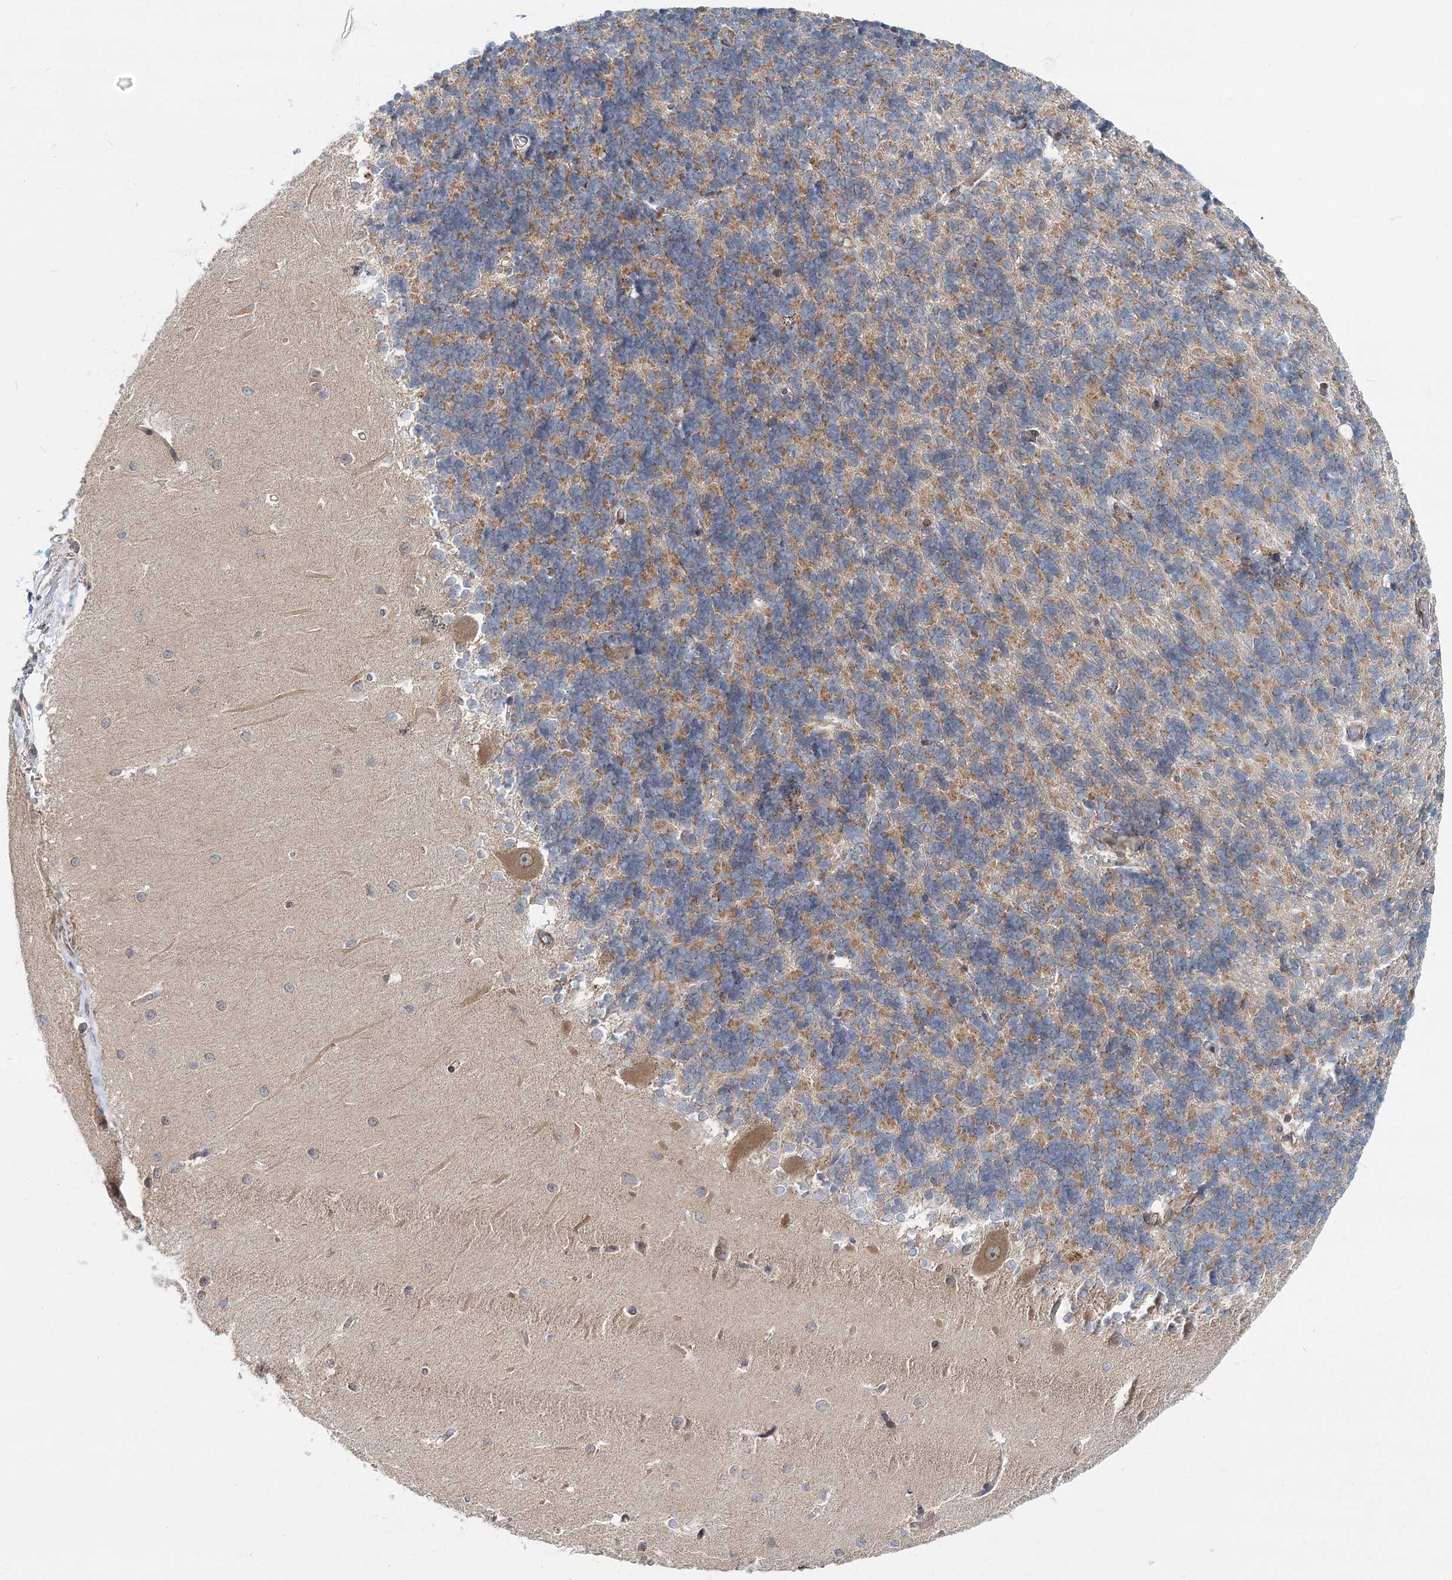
{"staining": {"intensity": "moderate", "quantity": "25%-75%", "location": "cytoplasmic/membranous"}, "tissue": "cerebellum", "cell_type": "Cells in granular layer", "image_type": "normal", "snomed": [{"axis": "morphology", "description": "Normal tissue, NOS"}, {"axis": "topography", "description": "Cerebellum"}], "caption": "High-power microscopy captured an IHC photomicrograph of benign cerebellum, revealing moderate cytoplasmic/membranous staining in about 25%-75% of cells in granular layer. (DAB IHC with brightfield microscopy, high magnification).", "gene": "NBAS", "patient": {"sex": "male", "age": 37}}